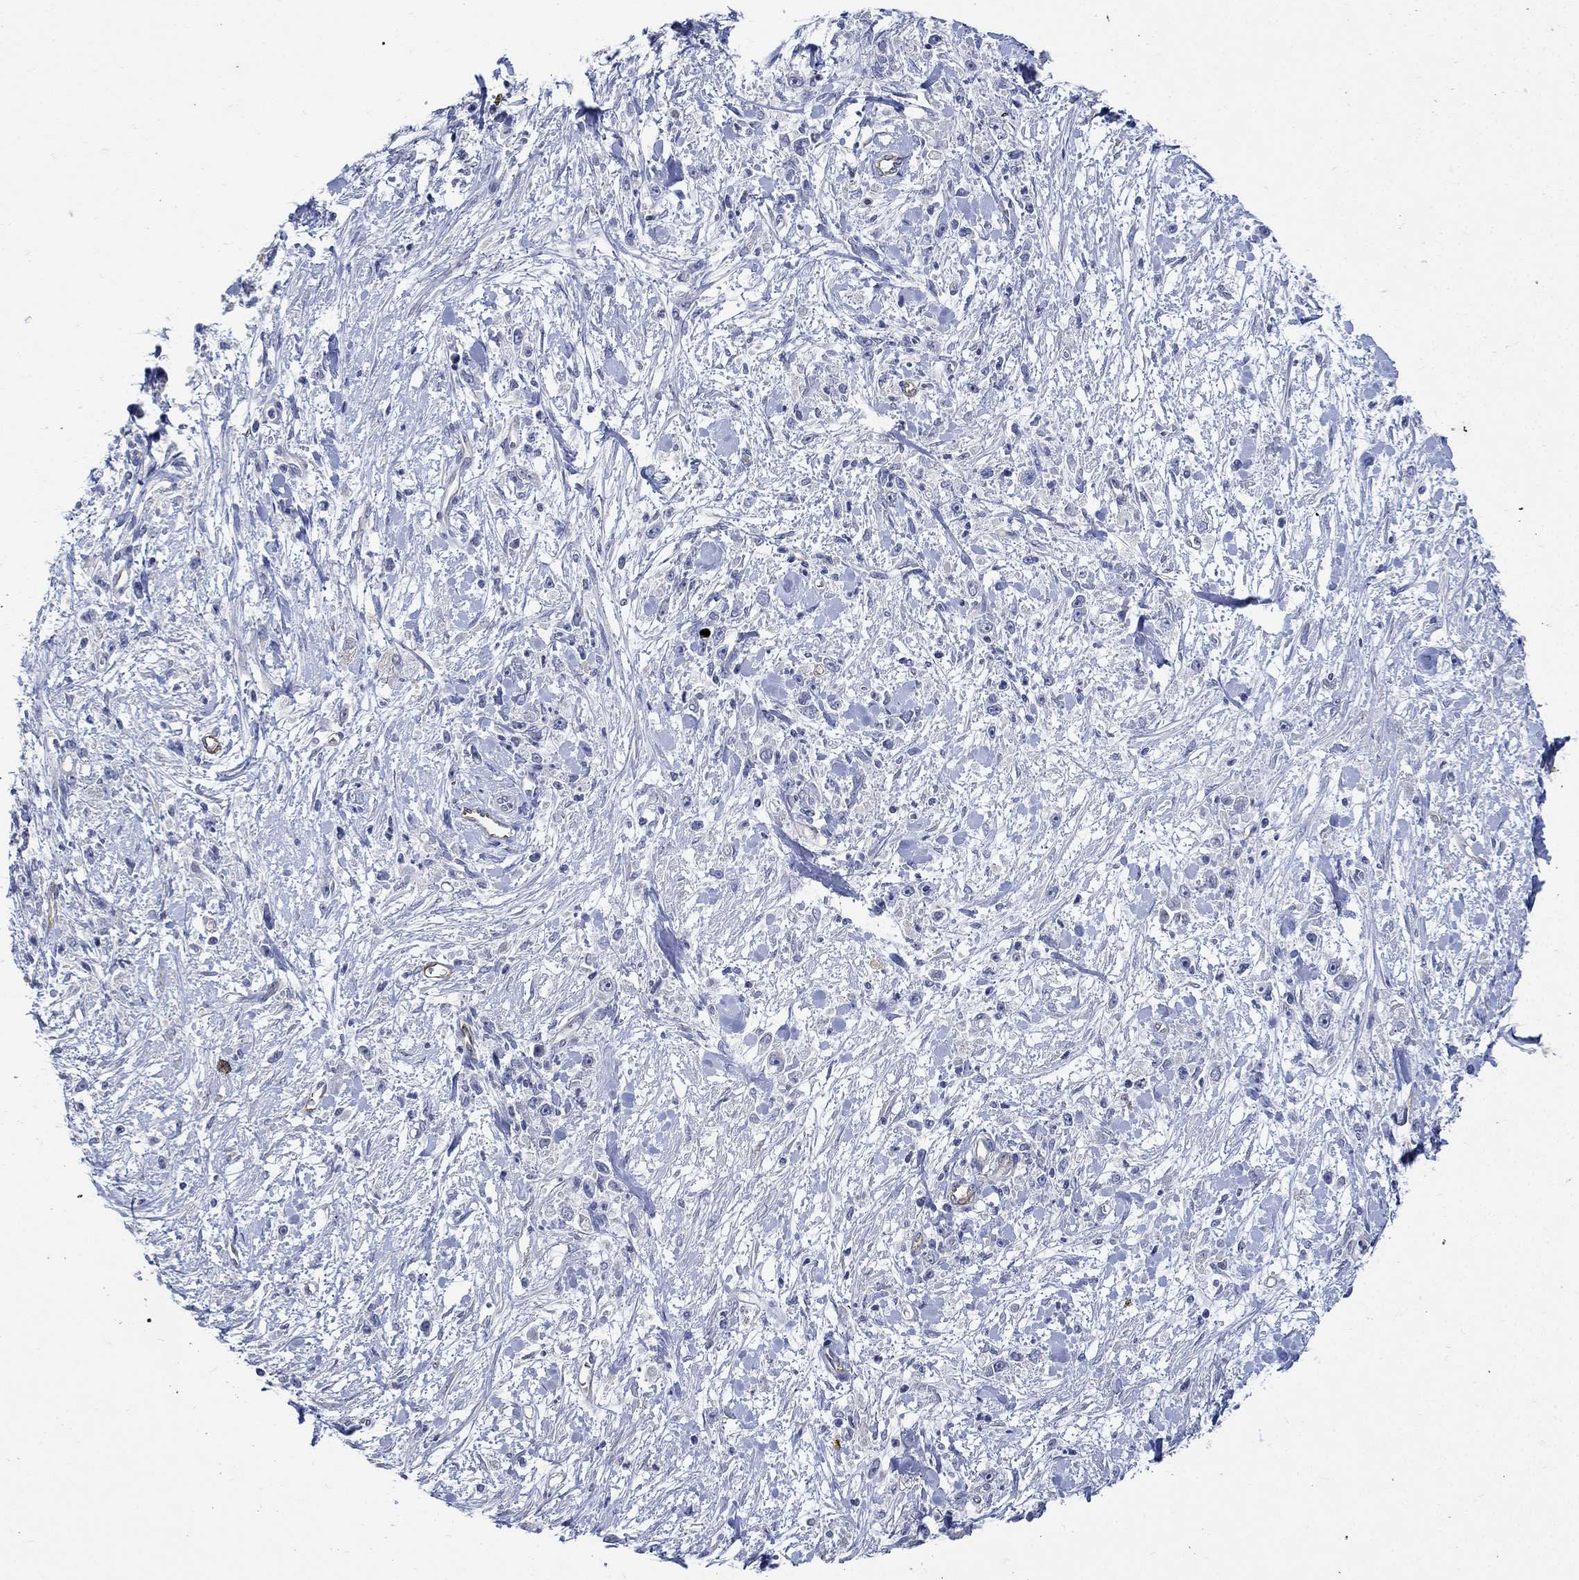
{"staining": {"intensity": "negative", "quantity": "none", "location": "none"}, "tissue": "stomach cancer", "cell_type": "Tumor cells", "image_type": "cancer", "snomed": [{"axis": "morphology", "description": "Adenocarcinoma, NOS"}, {"axis": "topography", "description": "Stomach"}], "caption": "Protein analysis of stomach adenocarcinoma exhibits no significant positivity in tumor cells. The staining is performed using DAB (3,3'-diaminobenzidine) brown chromogen with nuclei counter-stained in using hematoxylin.", "gene": "TGM2", "patient": {"sex": "female", "age": 59}}